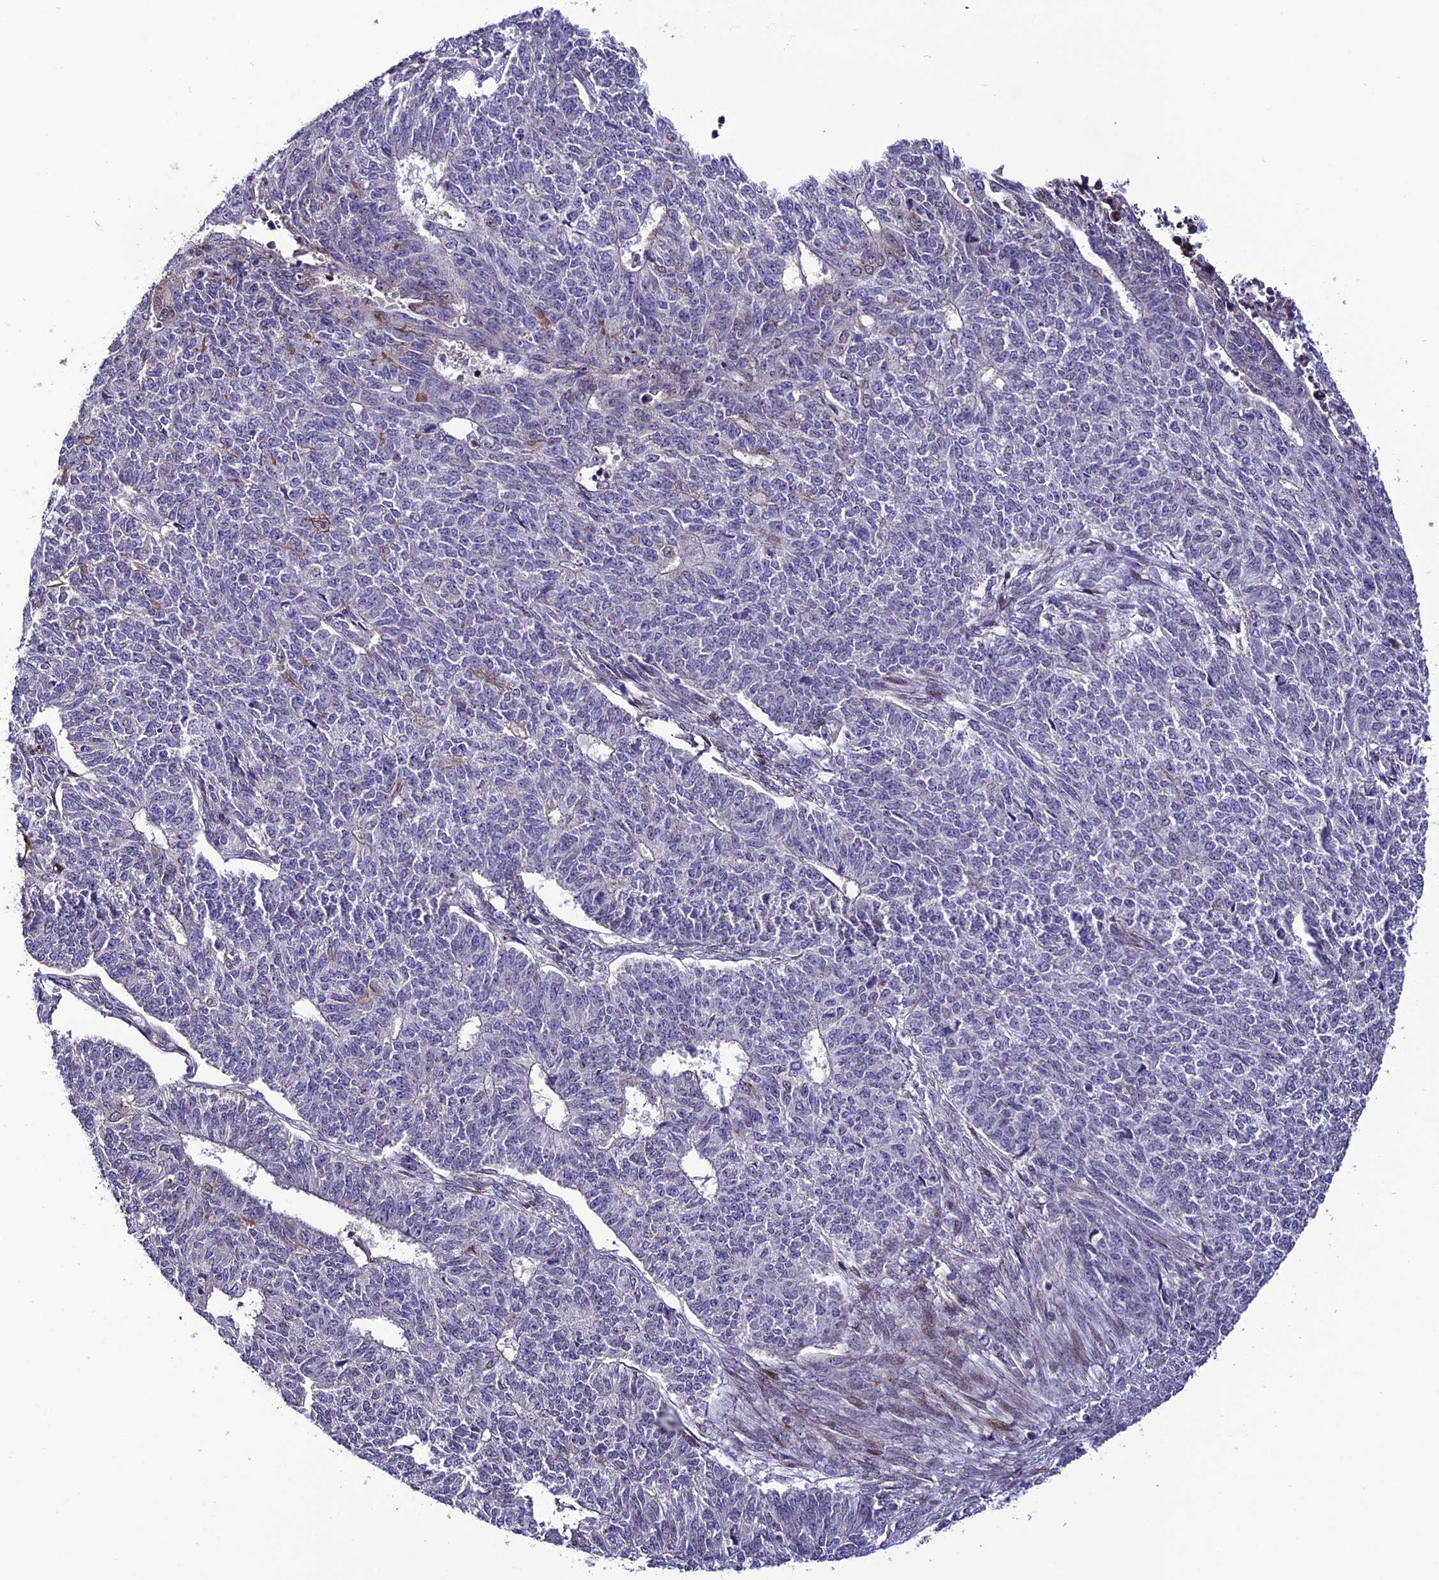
{"staining": {"intensity": "negative", "quantity": "none", "location": "none"}, "tissue": "endometrial cancer", "cell_type": "Tumor cells", "image_type": "cancer", "snomed": [{"axis": "morphology", "description": "Adenocarcinoma, NOS"}, {"axis": "topography", "description": "Endometrium"}], "caption": "Image shows no protein expression in tumor cells of endometrial cancer tissue.", "gene": "ZNF707", "patient": {"sex": "female", "age": 32}}